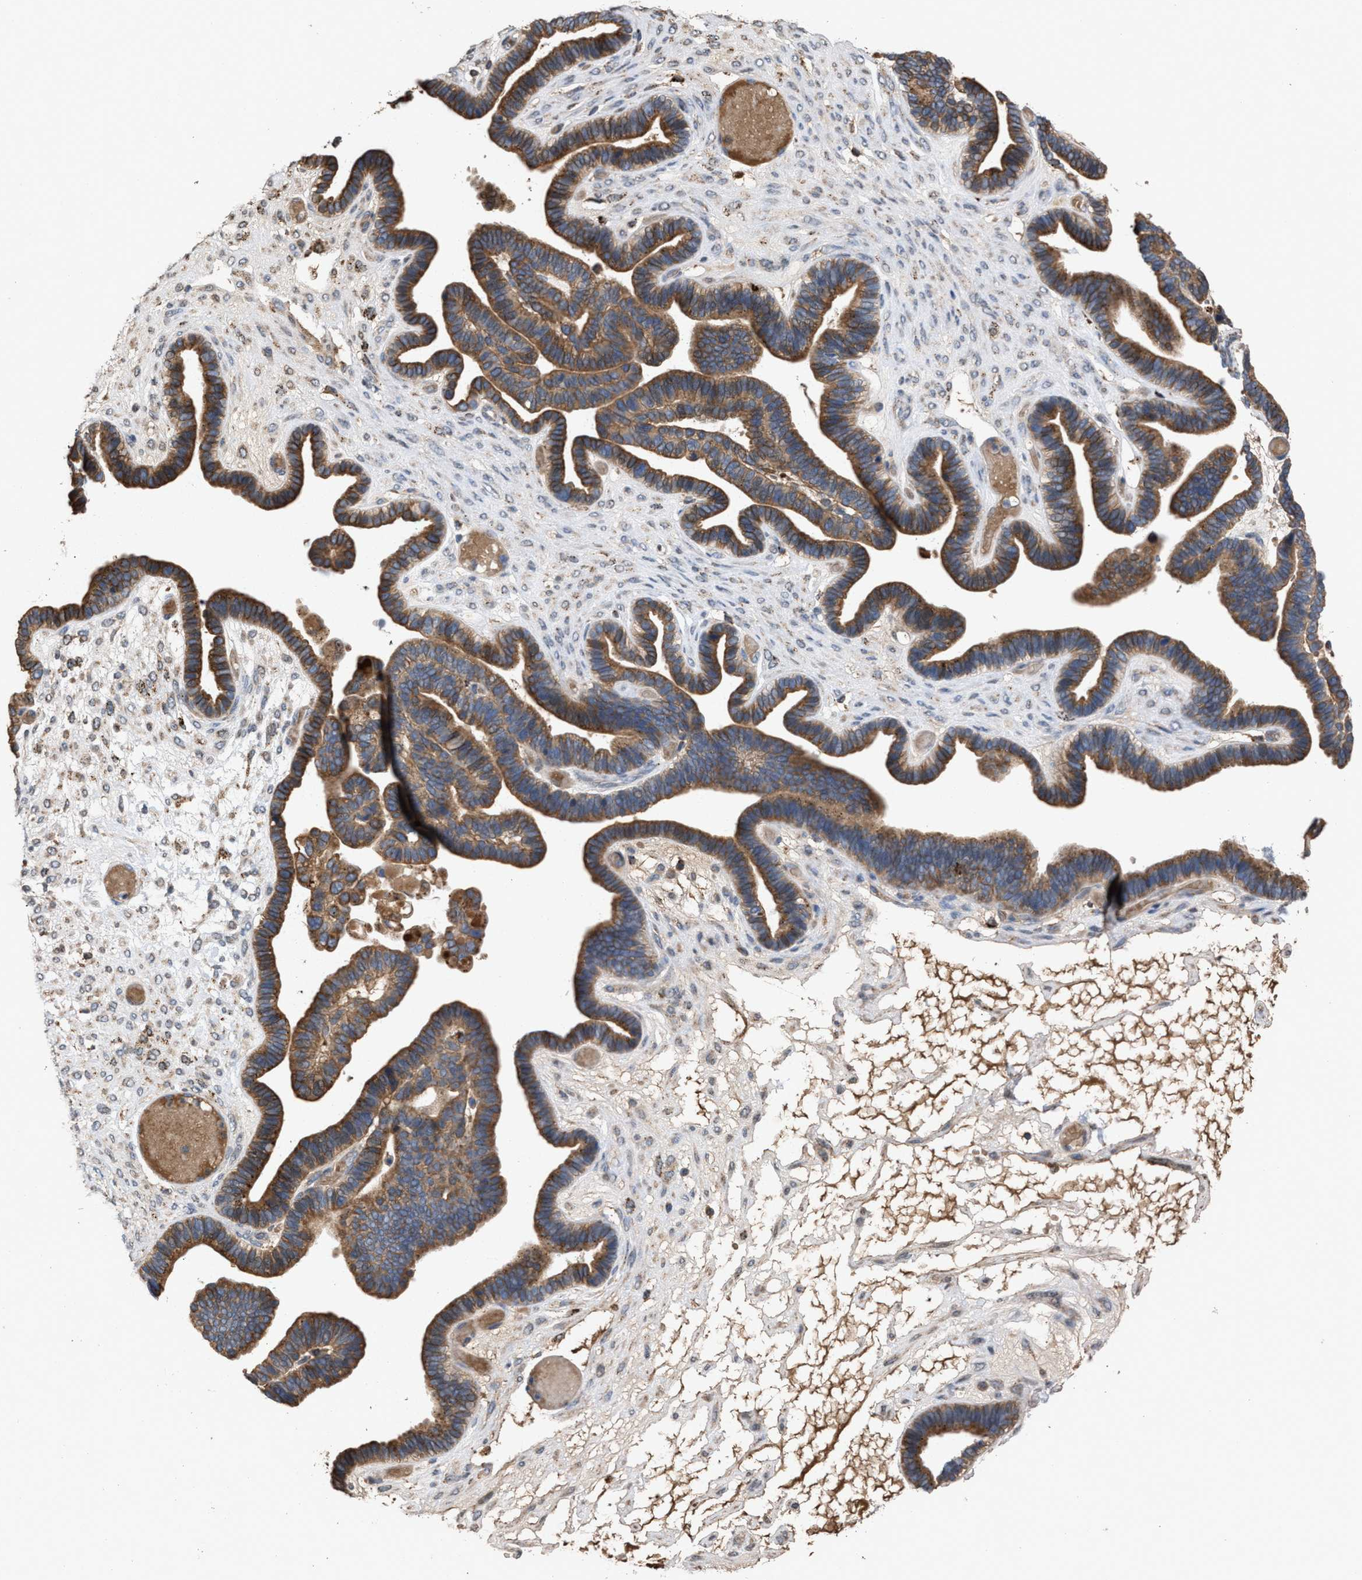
{"staining": {"intensity": "moderate", "quantity": ">75%", "location": "cytoplasmic/membranous"}, "tissue": "ovarian cancer", "cell_type": "Tumor cells", "image_type": "cancer", "snomed": [{"axis": "morphology", "description": "Cystadenocarcinoma, serous, NOS"}, {"axis": "topography", "description": "Ovary"}], "caption": "Protein staining shows moderate cytoplasmic/membranous positivity in about >75% of tumor cells in ovarian cancer.", "gene": "ELMO3", "patient": {"sex": "female", "age": 56}}